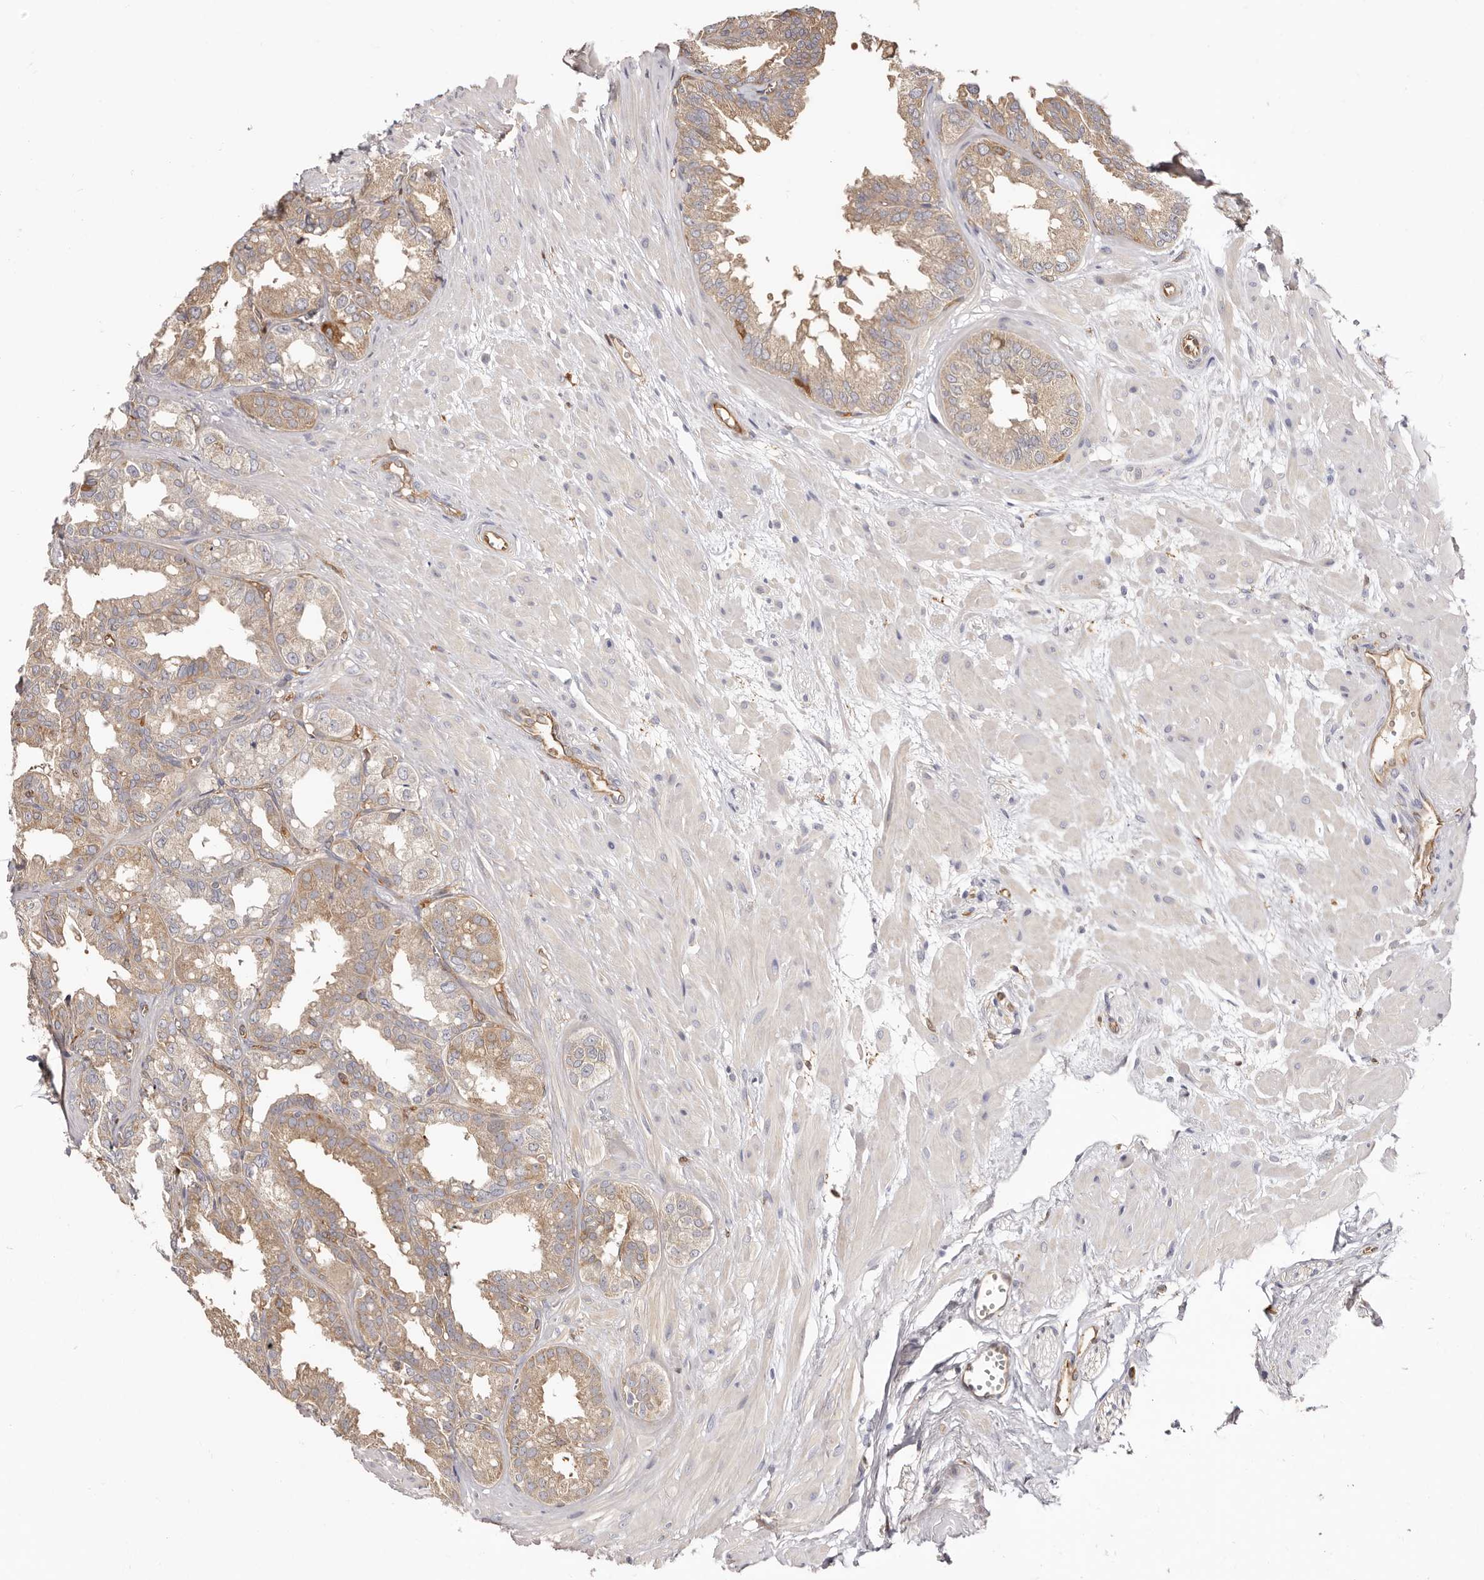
{"staining": {"intensity": "moderate", "quantity": ">75%", "location": "cytoplasmic/membranous"}, "tissue": "seminal vesicle", "cell_type": "Glandular cells", "image_type": "normal", "snomed": [{"axis": "morphology", "description": "Normal tissue, NOS"}, {"axis": "topography", "description": "Prostate"}, {"axis": "topography", "description": "Seminal veicle"}], "caption": "Seminal vesicle stained for a protein exhibits moderate cytoplasmic/membranous positivity in glandular cells.", "gene": "LAP3", "patient": {"sex": "male", "age": 51}}